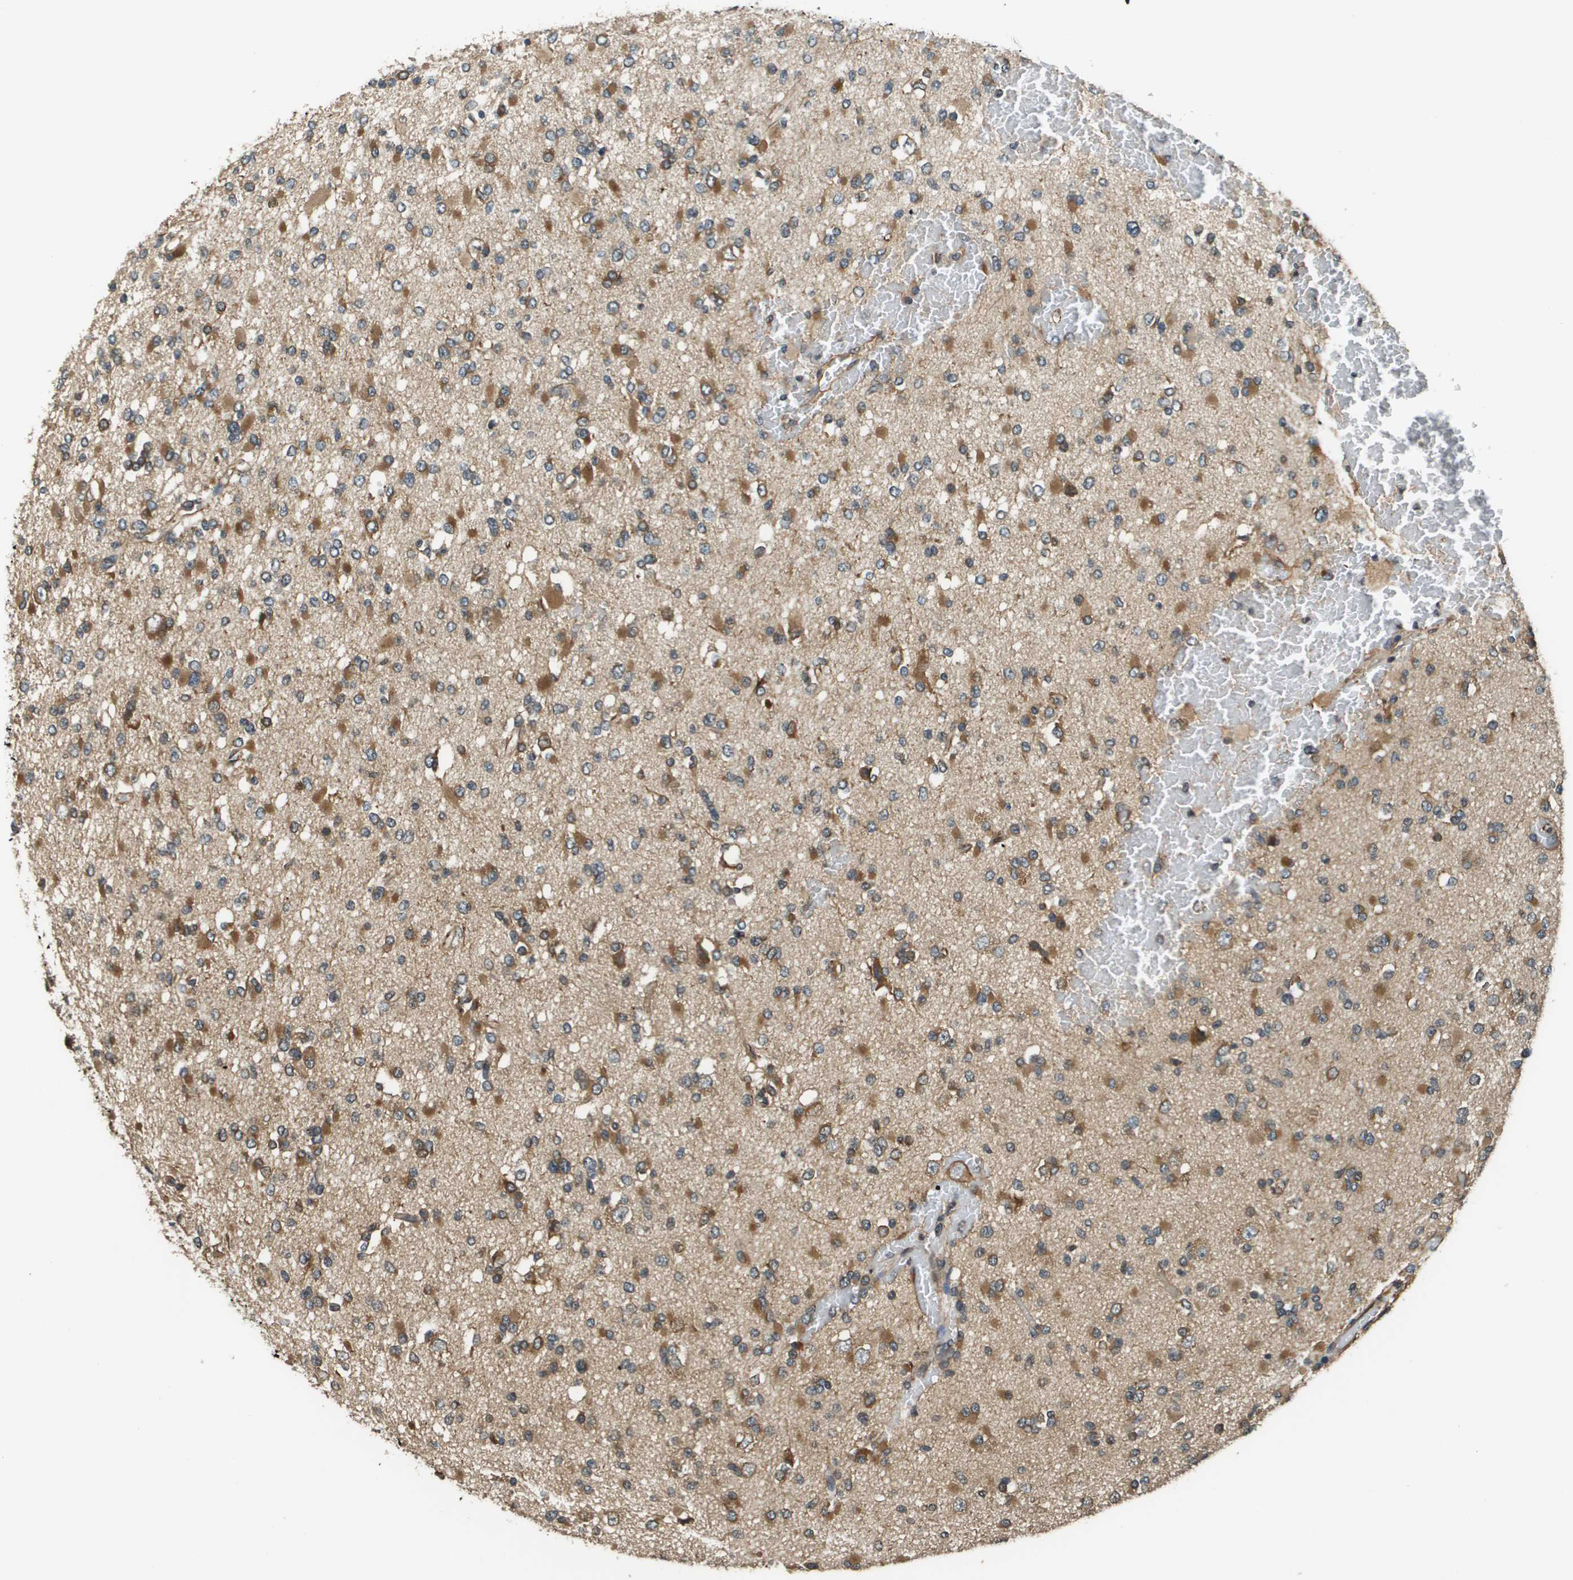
{"staining": {"intensity": "moderate", "quantity": ">75%", "location": "cytoplasmic/membranous"}, "tissue": "glioma", "cell_type": "Tumor cells", "image_type": "cancer", "snomed": [{"axis": "morphology", "description": "Glioma, malignant, Low grade"}, {"axis": "topography", "description": "Brain"}], "caption": "Malignant low-grade glioma stained with DAB immunohistochemistry (IHC) reveals medium levels of moderate cytoplasmic/membranous positivity in approximately >75% of tumor cells.", "gene": "SEC62", "patient": {"sex": "female", "age": 22}}